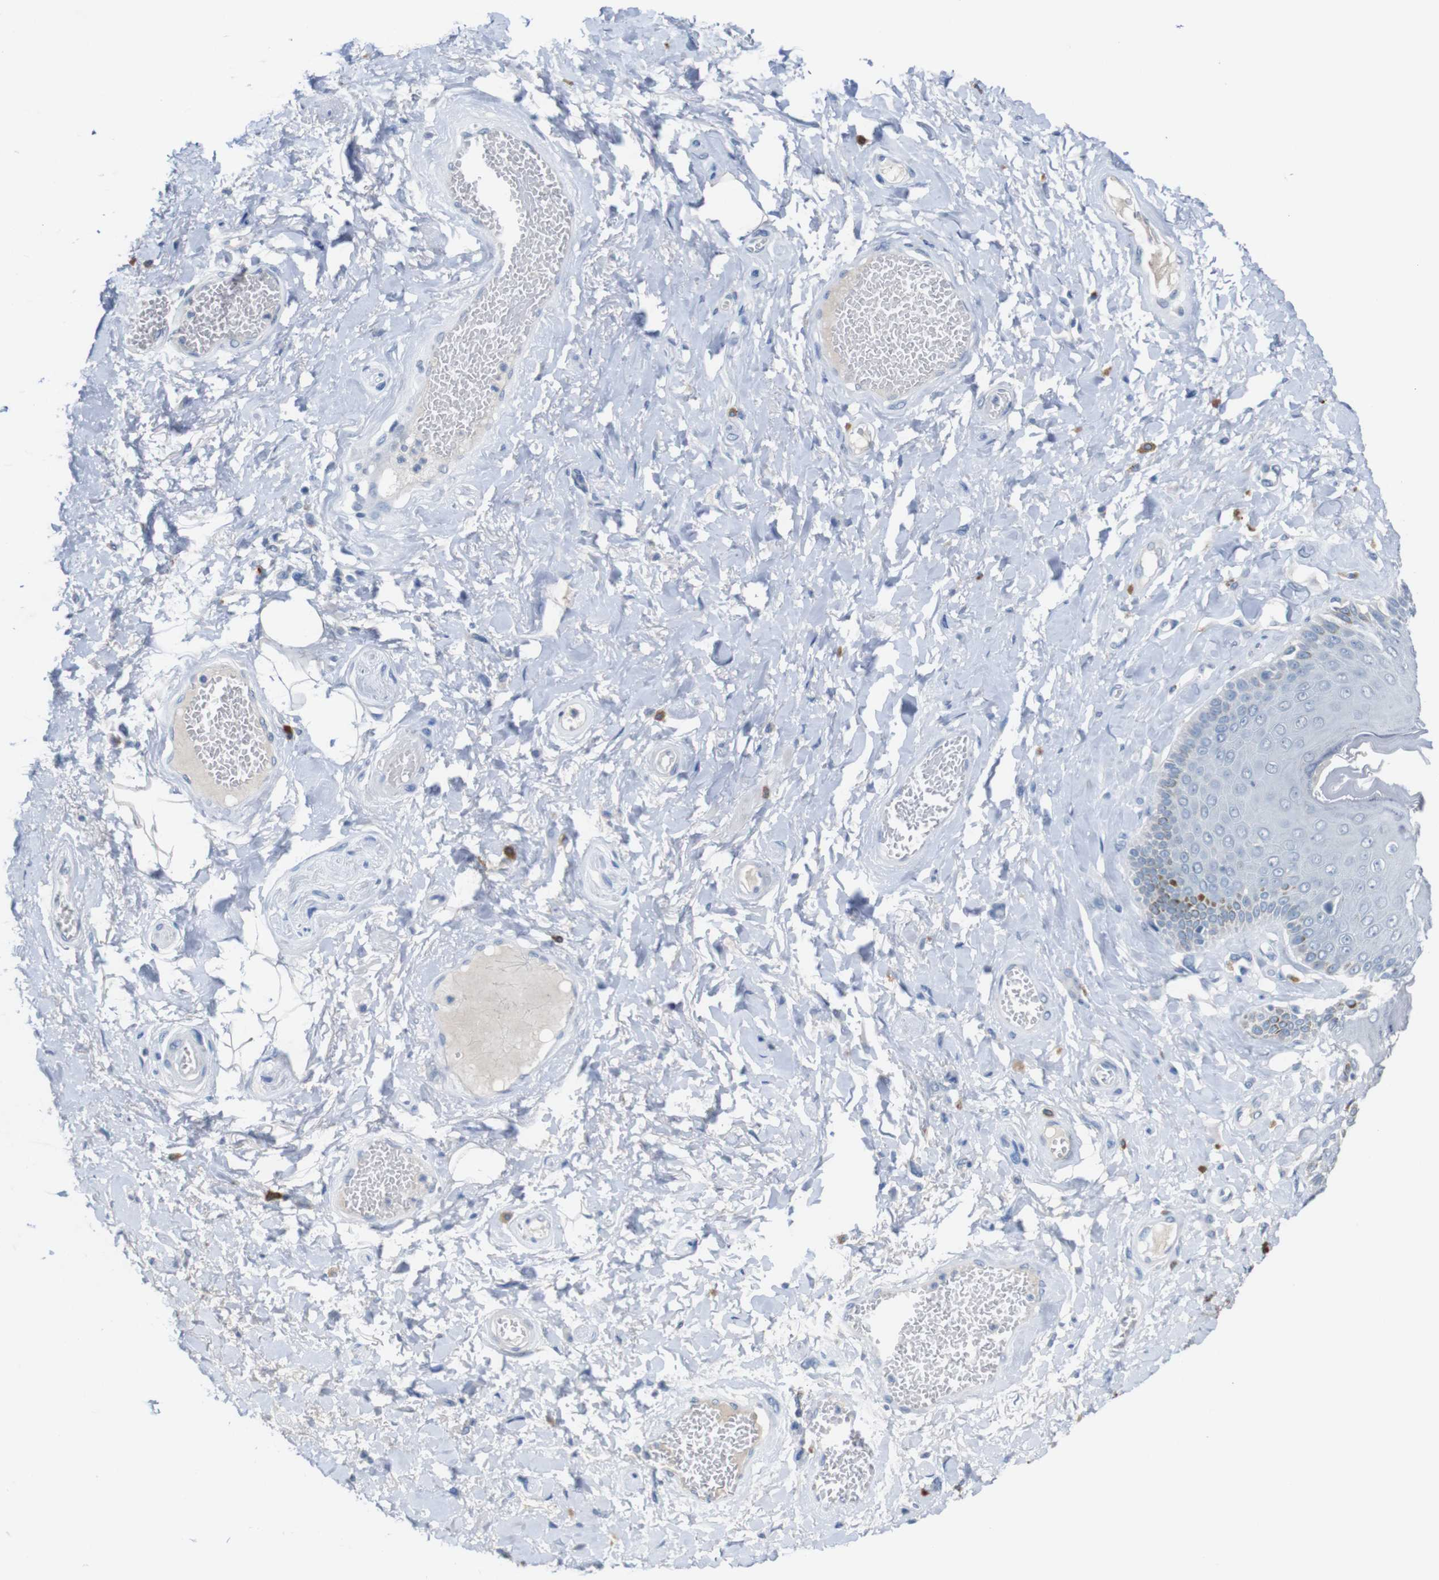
{"staining": {"intensity": "negative", "quantity": "none", "location": "none"}, "tissue": "skin", "cell_type": "Epidermal cells", "image_type": "normal", "snomed": [{"axis": "morphology", "description": "Normal tissue, NOS"}, {"axis": "topography", "description": "Anal"}], "caption": "Immunohistochemical staining of unremarkable human skin reveals no significant staining in epidermal cells.", "gene": "SLC2A8", "patient": {"sex": "male", "age": 69}}